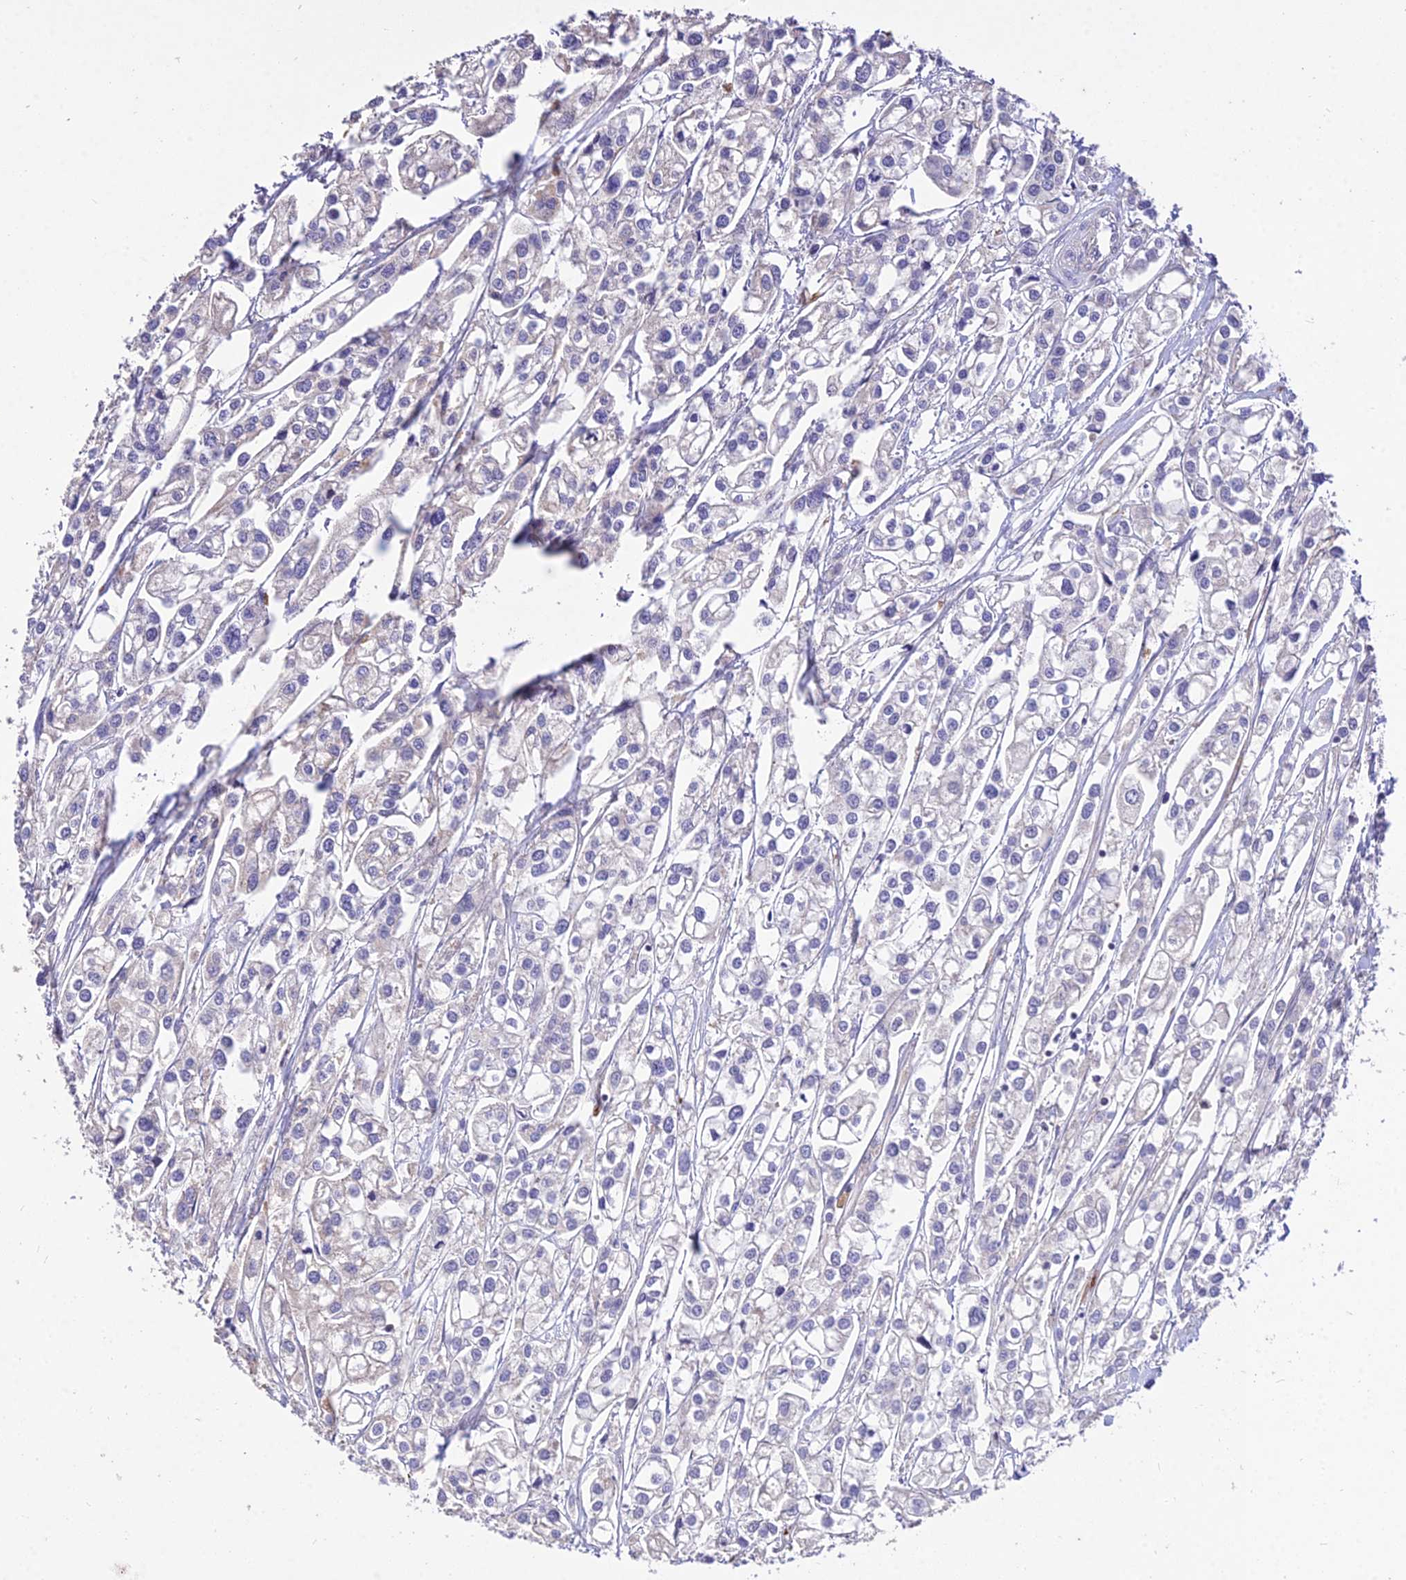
{"staining": {"intensity": "weak", "quantity": "25%-75%", "location": "cytoplasmic/membranous"}, "tissue": "urothelial cancer", "cell_type": "Tumor cells", "image_type": "cancer", "snomed": [{"axis": "morphology", "description": "Urothelial carcinoma, High grade"}, {"axis": "topography", "description": "Urinary bladder"}], "caption": "The micrograph demonstrates staining of urothelial carcinoma (high-grade), revealing weak cytoplasmic/membranous protein staining (brown color) within tumor cells.", "gene": "SDHD", "patient": {"sex": "male", "age": 67}}